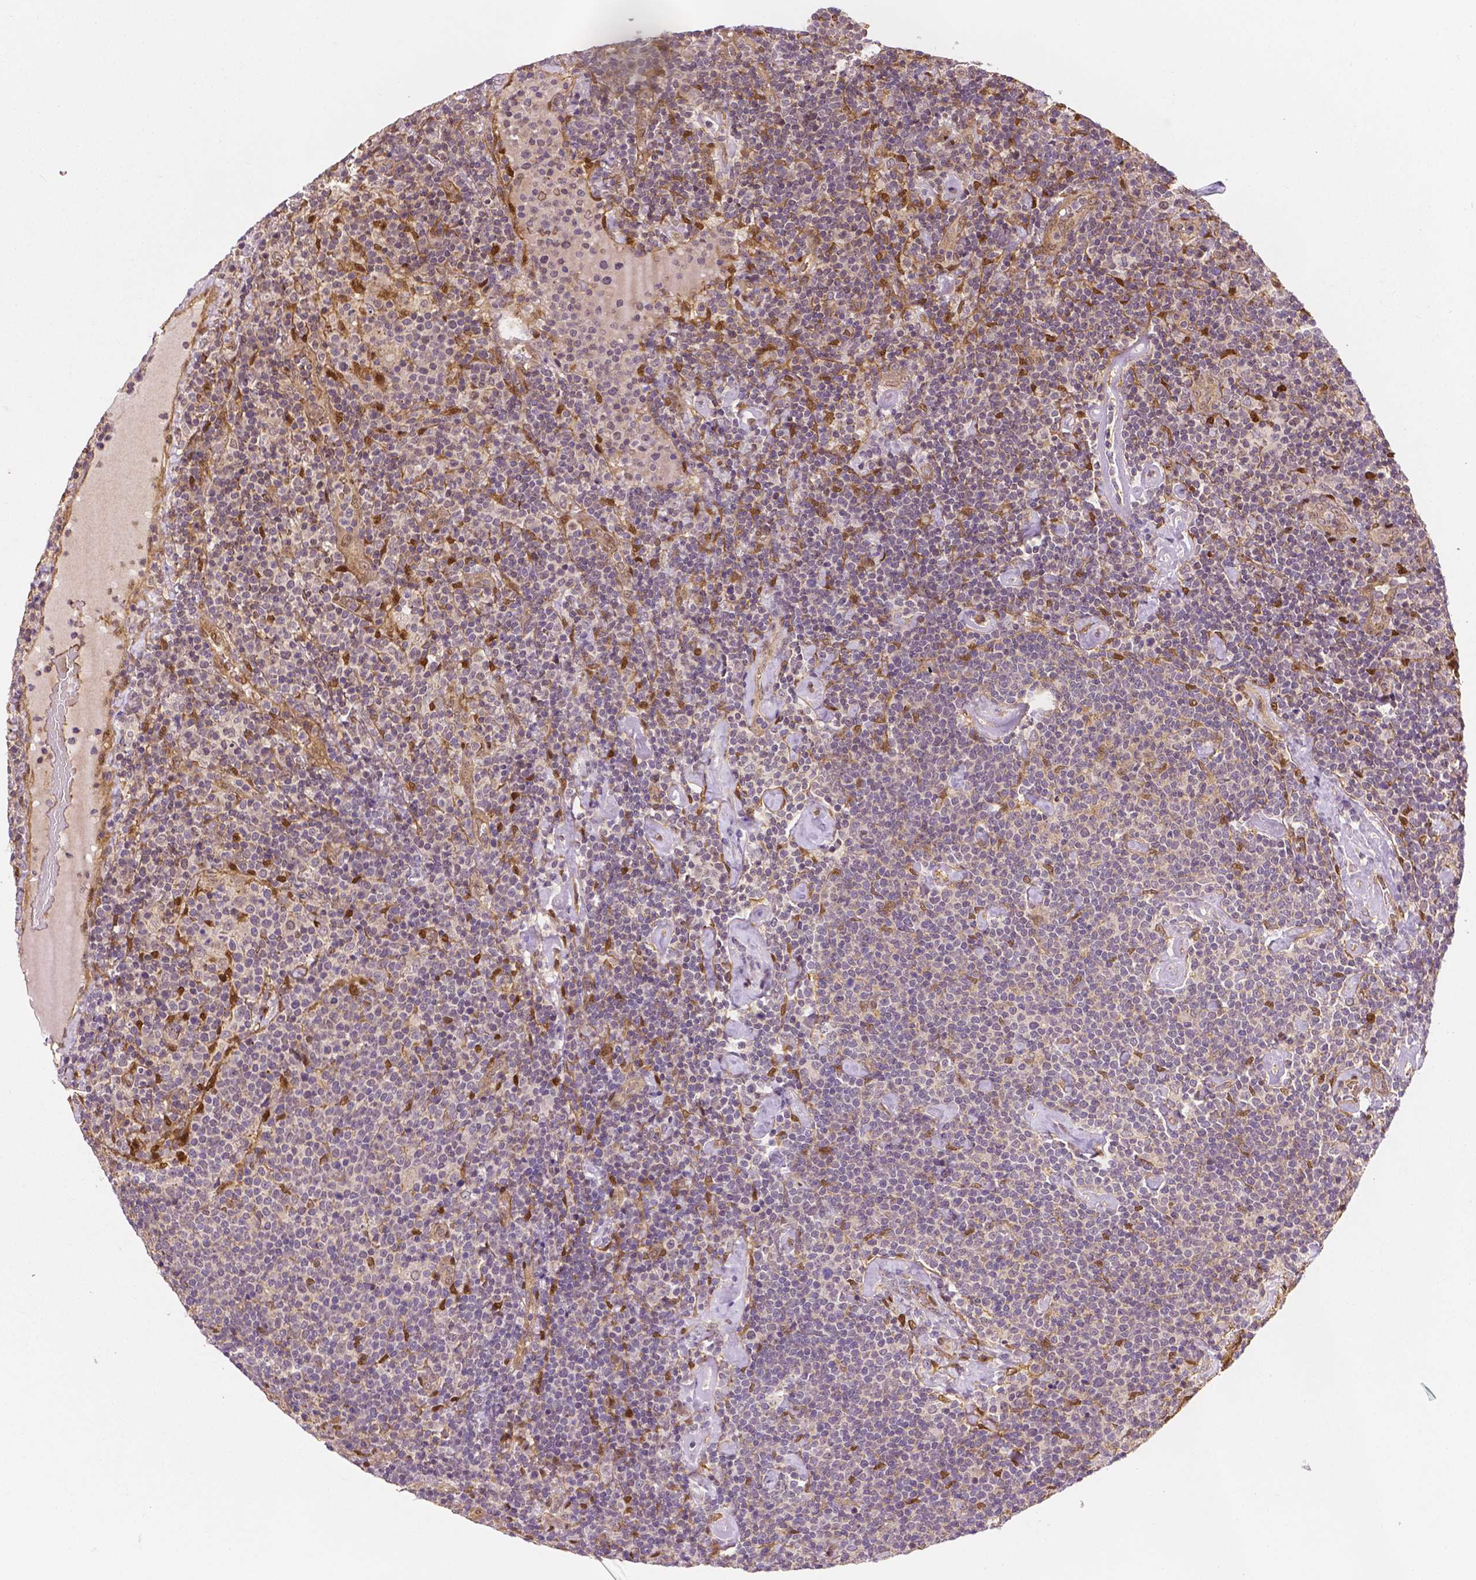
{"staining": {"intensity": "negative", "quantity": "none", "location": "none"}, "tissue": "lymphoma", "cell_type": "Tumor cells", "image_type": "cancer", "snomed": [{"axis": "morphology", "description": "Malignant lymphoma, non-Hodgkin's type, High grade"}, {"axis": "topography", "description": "Lymph node"}], "caption": "Immunohistochemical staining of lymphoma shows no significant expression in tumor cells.", "gene": "YAP1", "patient": {"sex": "male", "age": 61}}